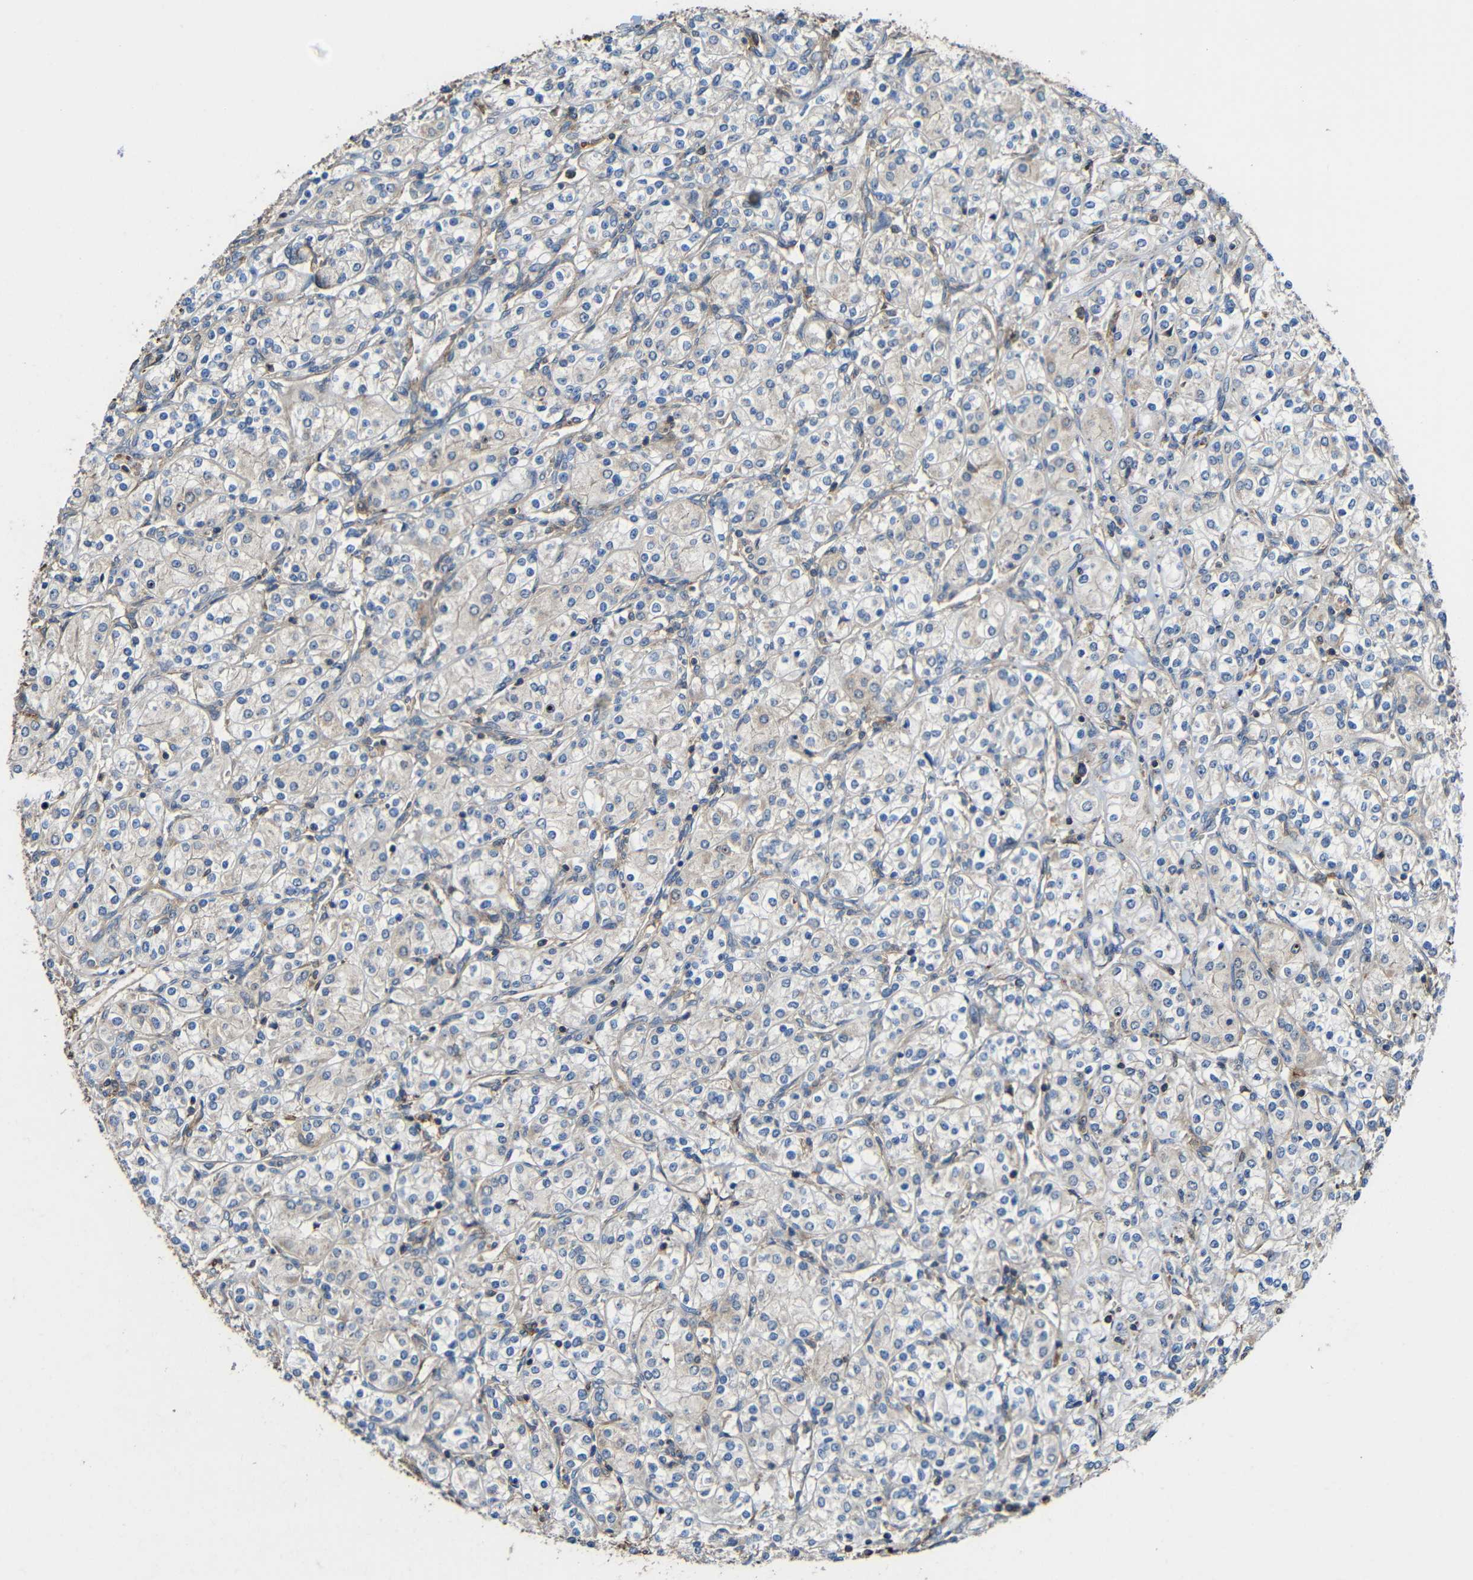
{"staining": {"intensity": "negative", "quantity": "none", "location": "none"}, "tissue": "renal cancer", "cell_type": "Tumor cells", "image_type": "cancer", "snomed": [{"axis": "morphology", "description": "Adenocarcinoma, NOS"}, {"axis": "topography", "description": "Kidney"}], "caption": "High power microscopy image of an immunohistochemistry image of renal cancer (adenocarcinoma), revealing no significant expression in tumor cells. (Stains: DAB immunohistochemistry with hematoxylin counter stain, Microscopy: brightfield microscopy at high magnification).", "gene": "RHOT2", "patient": {"sex": "male", "age": 77}}